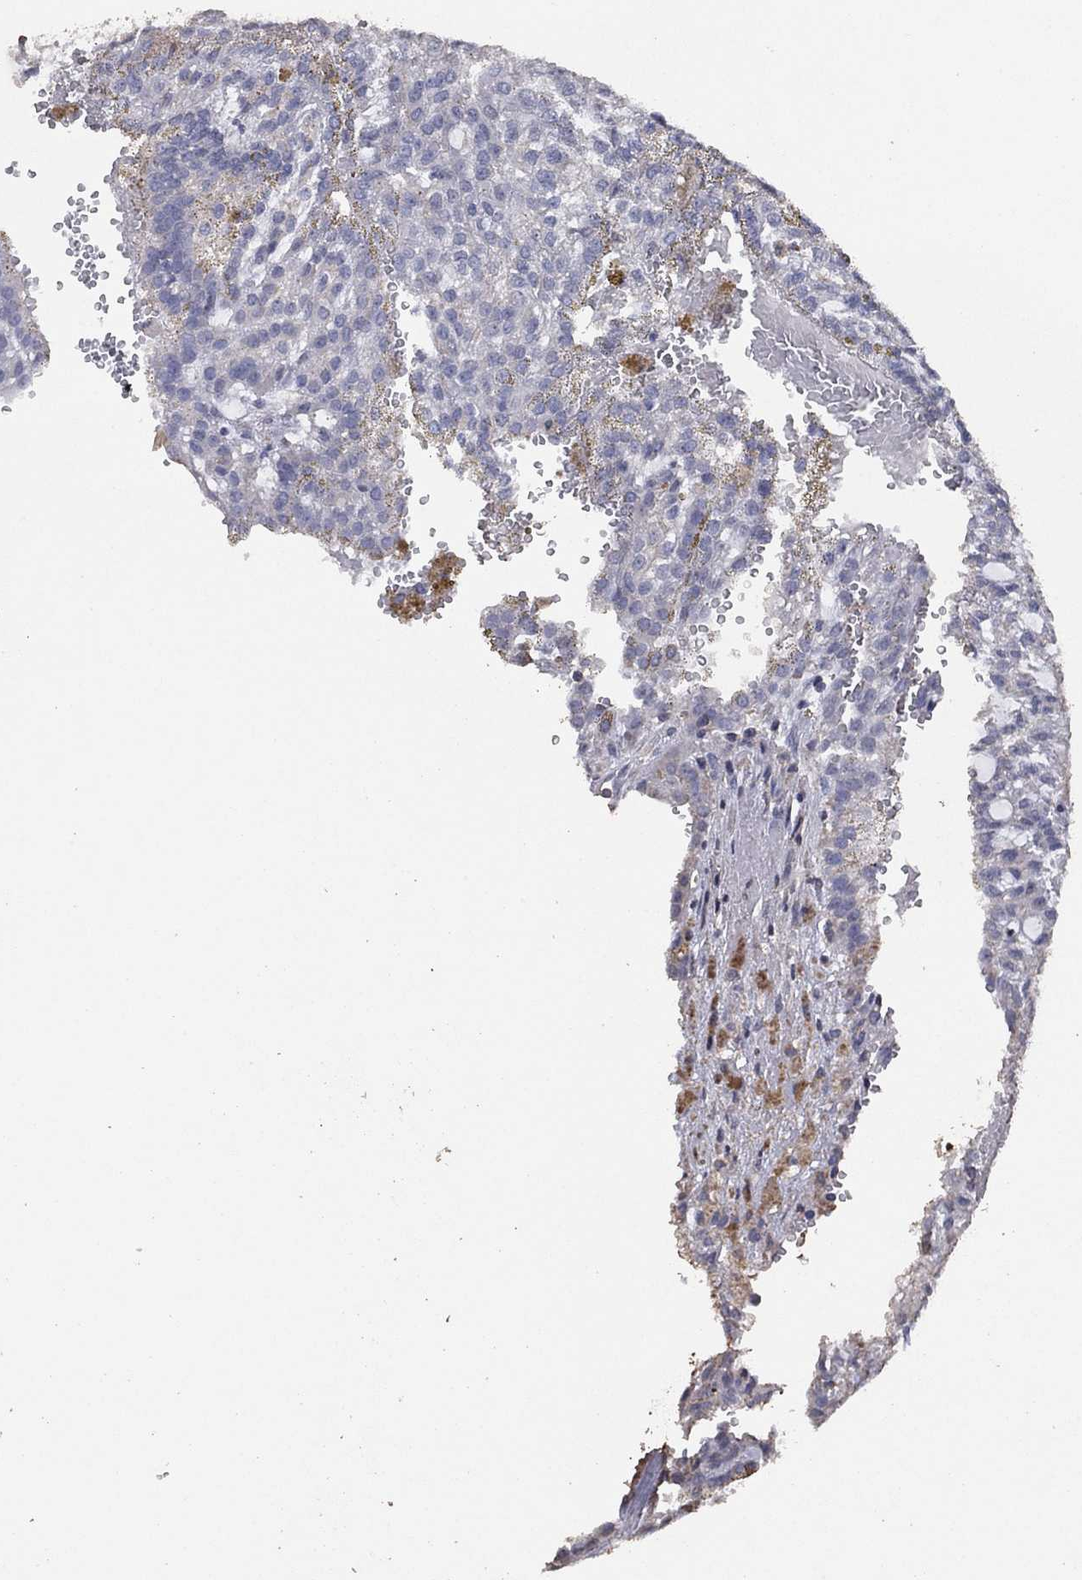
{"staining": {"intensity": "negative", "quantity": "none", "location": "none"}, "tissue": "renal cancer", "cell_type": "Tumor cells", "image_type": "cancer", "snomed": [{"axis": "morphology", "description": "Adenocarcinoma, NOS"}, {"axis": "topography", "description": "Kidney"}], "caption": "This is a histopathology image of immunohistochemistry staining of renal cancer (adenocarcinoma), which shows no expression in tumor cells.", "gene": "ADPRHL1", "patient": {"sex": "male", "age": 63}}